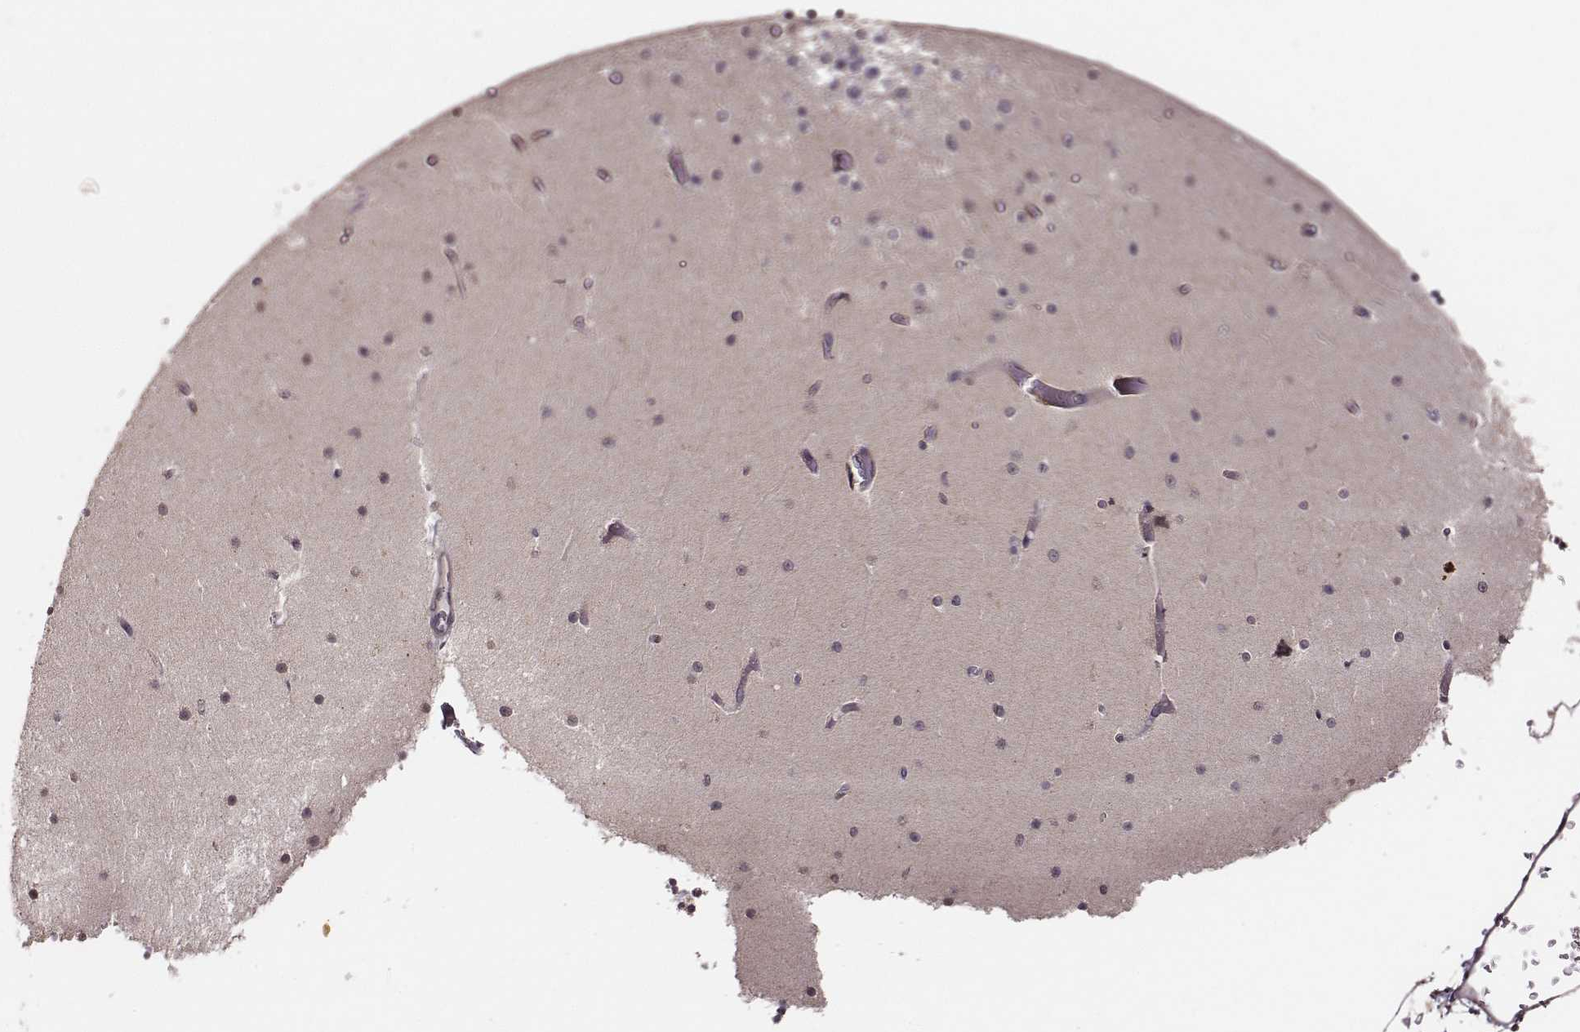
{"staining": {"intensity": "negative", "quantity": "none", "location": "none"}, "tissue": "cerebellum", "cell_type": "Cells in granular layer", "image_type": "normal", "snomed": [{"axis": "morphology", "description": "Normal tissue, NOS"}, {"axis": "topography", "description": "Cerebellum"}], "caption": "DAB immunohistochemical staining of unremarkable human cerebellum exhibits no significant expression in cells in granular layer. The staining is performed using DAB brown chromogen with nuclei counter-stained in using hematoxylin.", "gene": "VPS26A", "patient": {"sex": "female", "age": 28}}